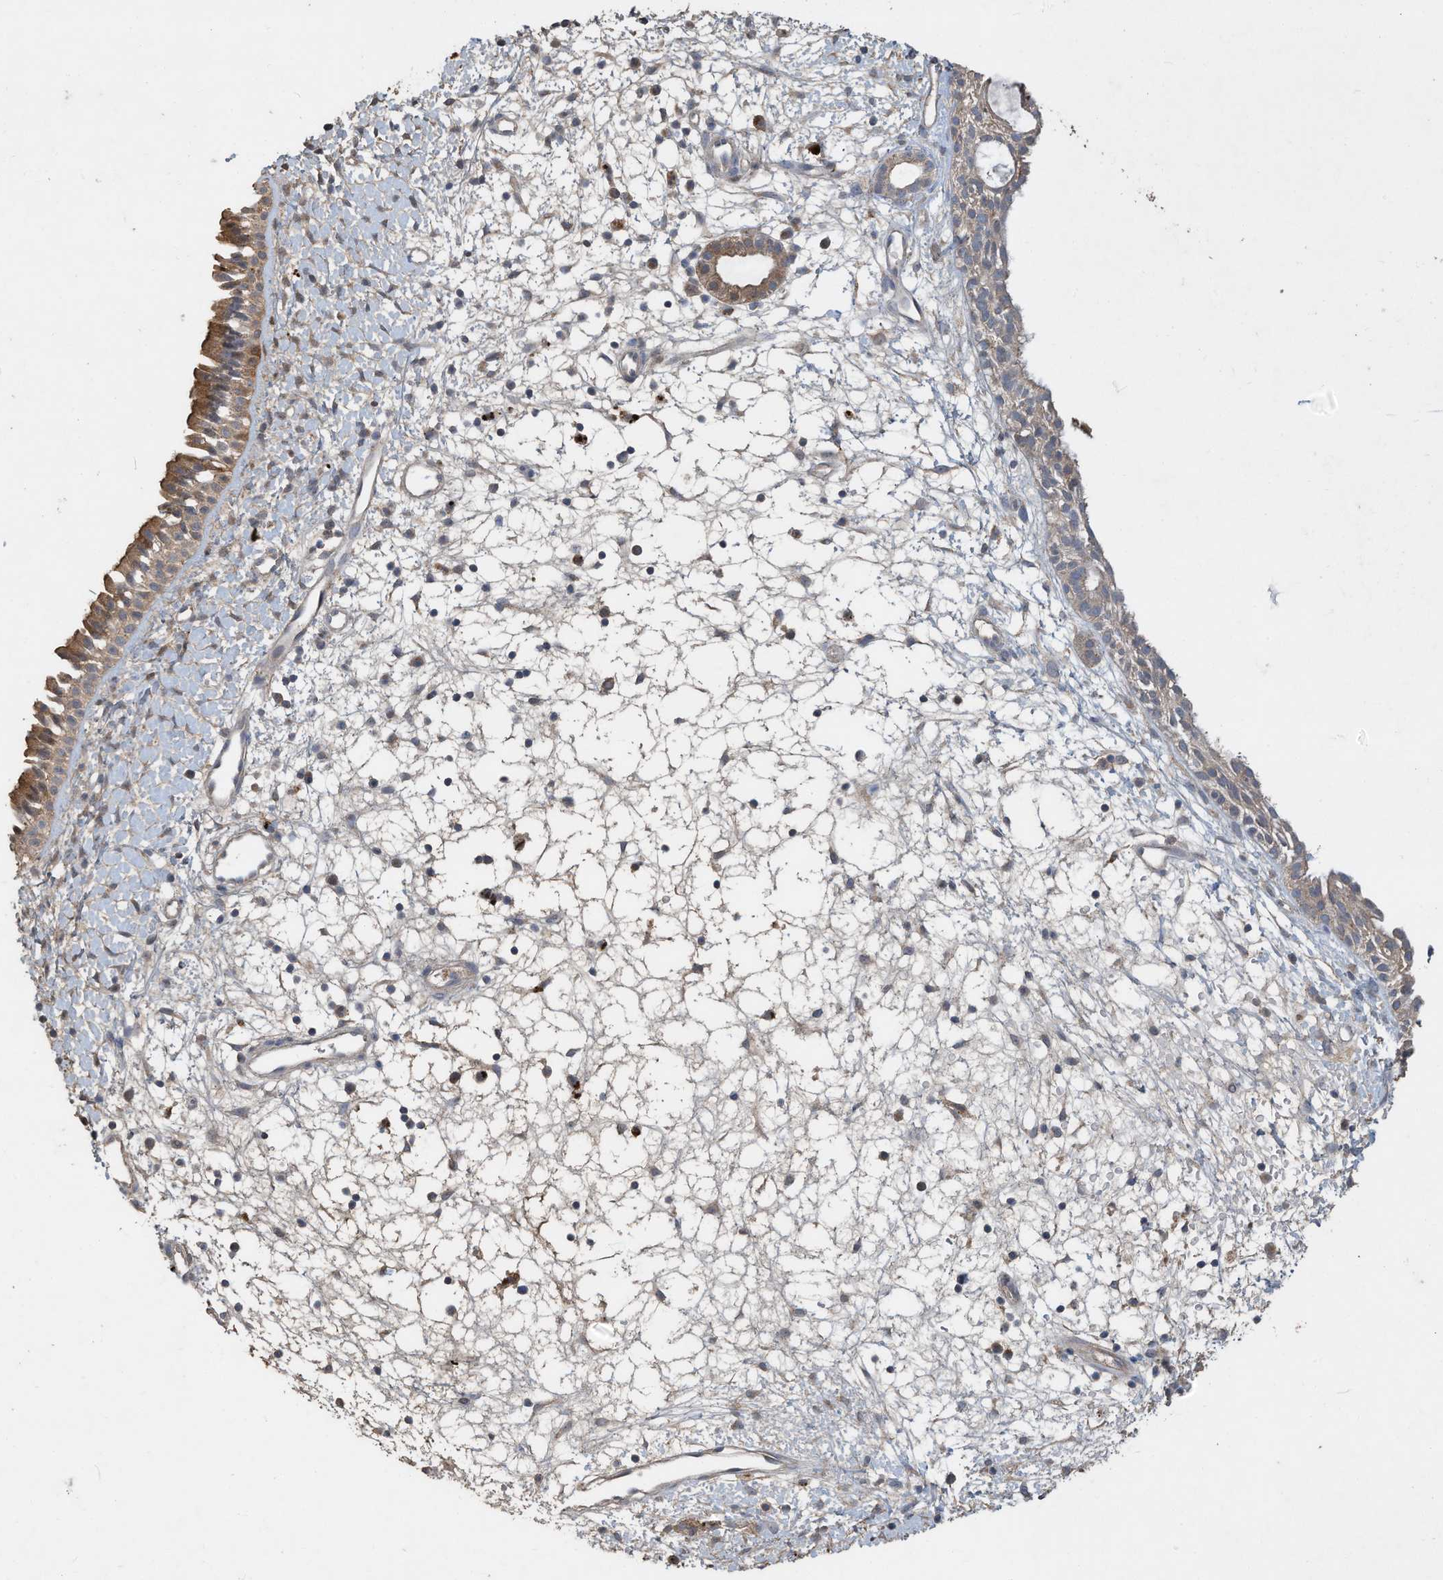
{"staining": {"intensity": "moderate", "quantity": ">75%", "location": "cytoplasmic/membranous"}, "tissue": "nasopharynx", "cell_type": "Respiratory epithelial cells", "image_type": "normal", "snomed": [{"axis": "morphology", "description": "Normal tissue, NOS"}, {"axis": "topography", "description": "Nasopharynx"}], "caption": "Protein staining demonstrates moderate cytoplasmic/membranous staining in approximately >75% of respiratory epithelial cells in normal nasopharynx. (Brightfield microscopy of DAB IHC at high magnification).", "gene": "CAPN13", "patient": {"sex": "male", "age": 22}}